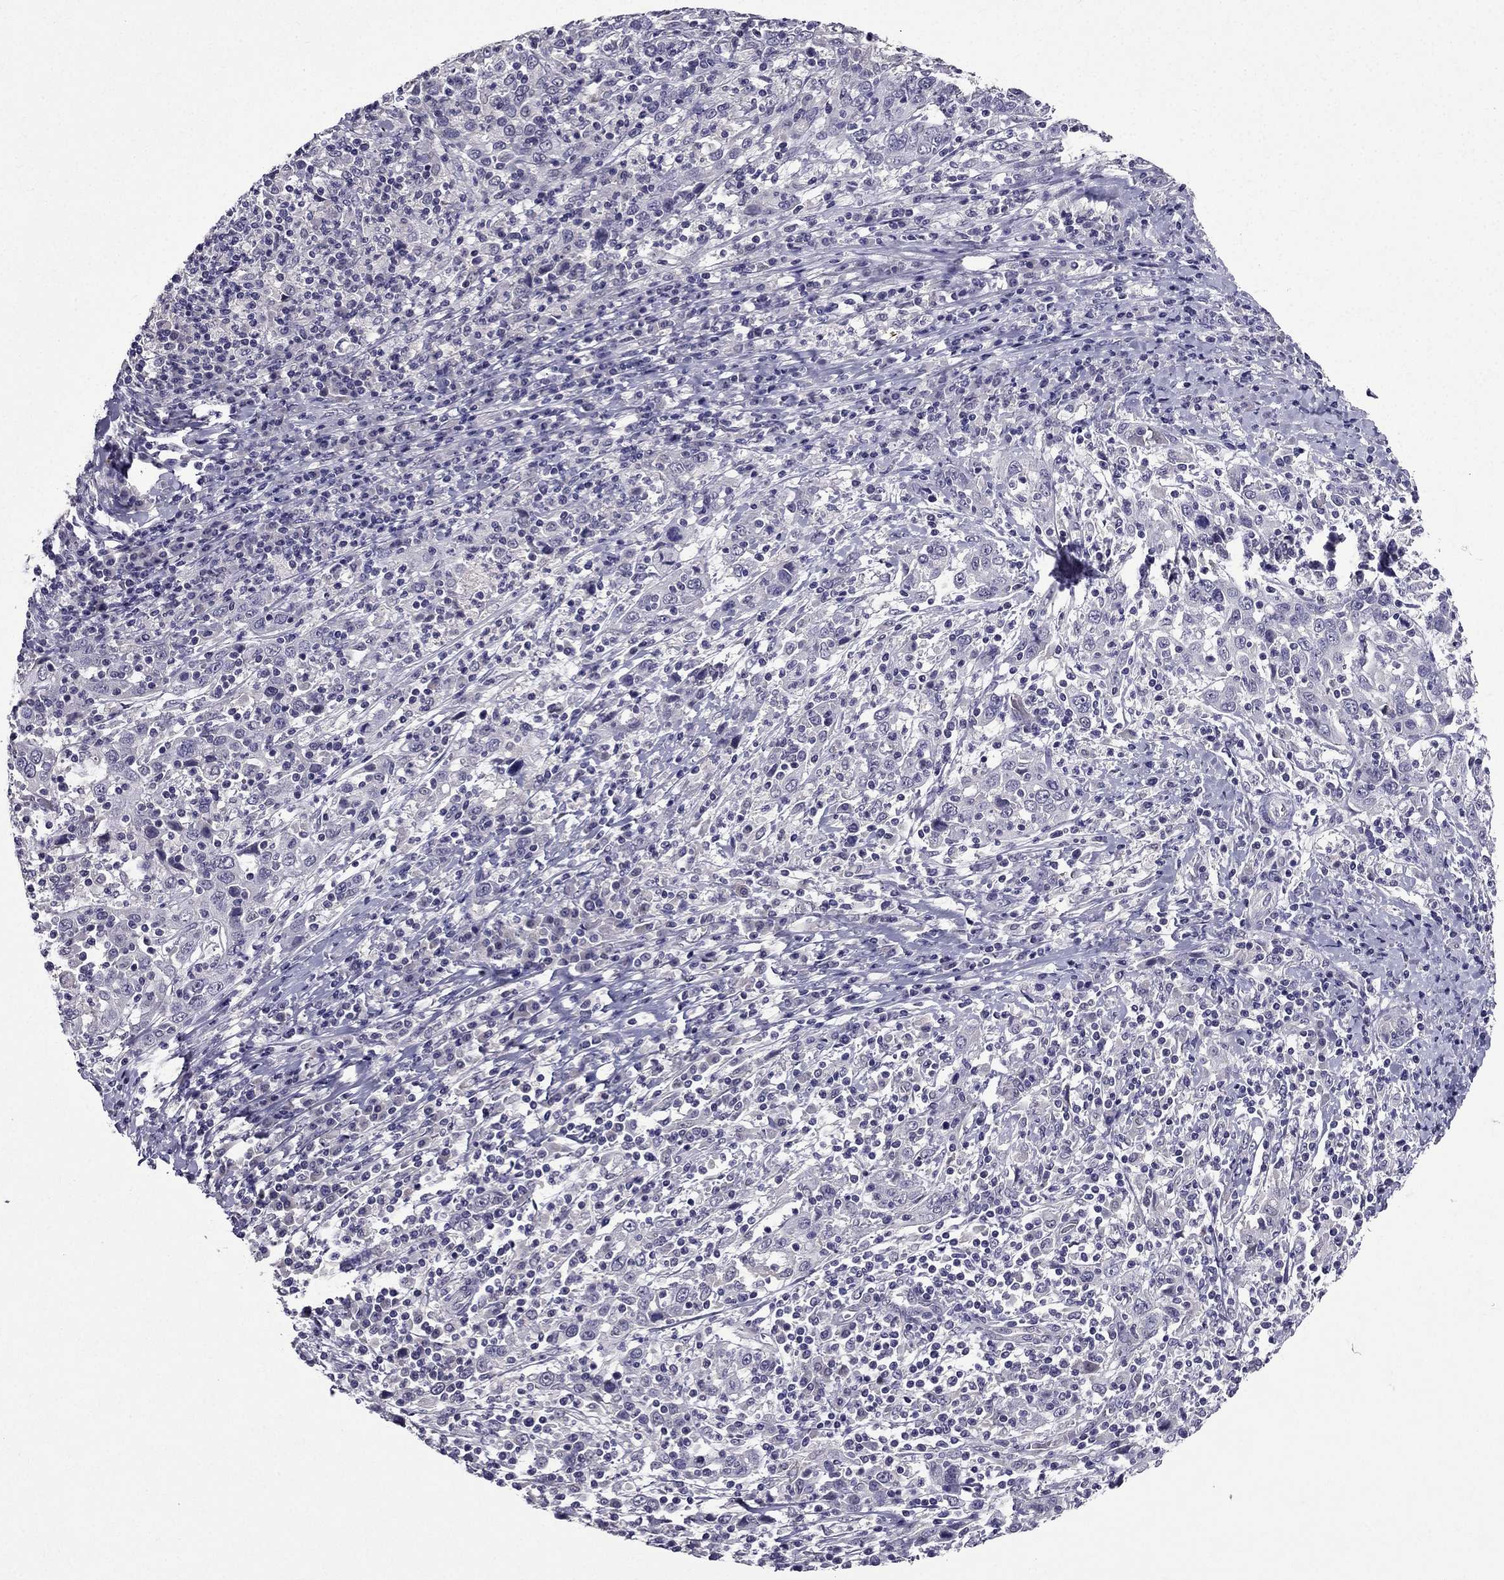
{"staining": {"intensity": "negative", "quantity": "none", "location": "none"}, "tissue": "cervical cancer", "cell_type": "Tumor cells", "image_type": "cancer", "snomed": [{"axis": "morphology", "description": "Squamous cell carcinoma, NOS"}, {"axis": "topography", "description": "Cervix"}], "caption": "Cervical cancer (squamous cell carcinoma) was stained to show a protein in brown. There is no significant expression in tumor cells.", "gene": "DUSP15", "patient": {"sex": "female", "age": 46}}